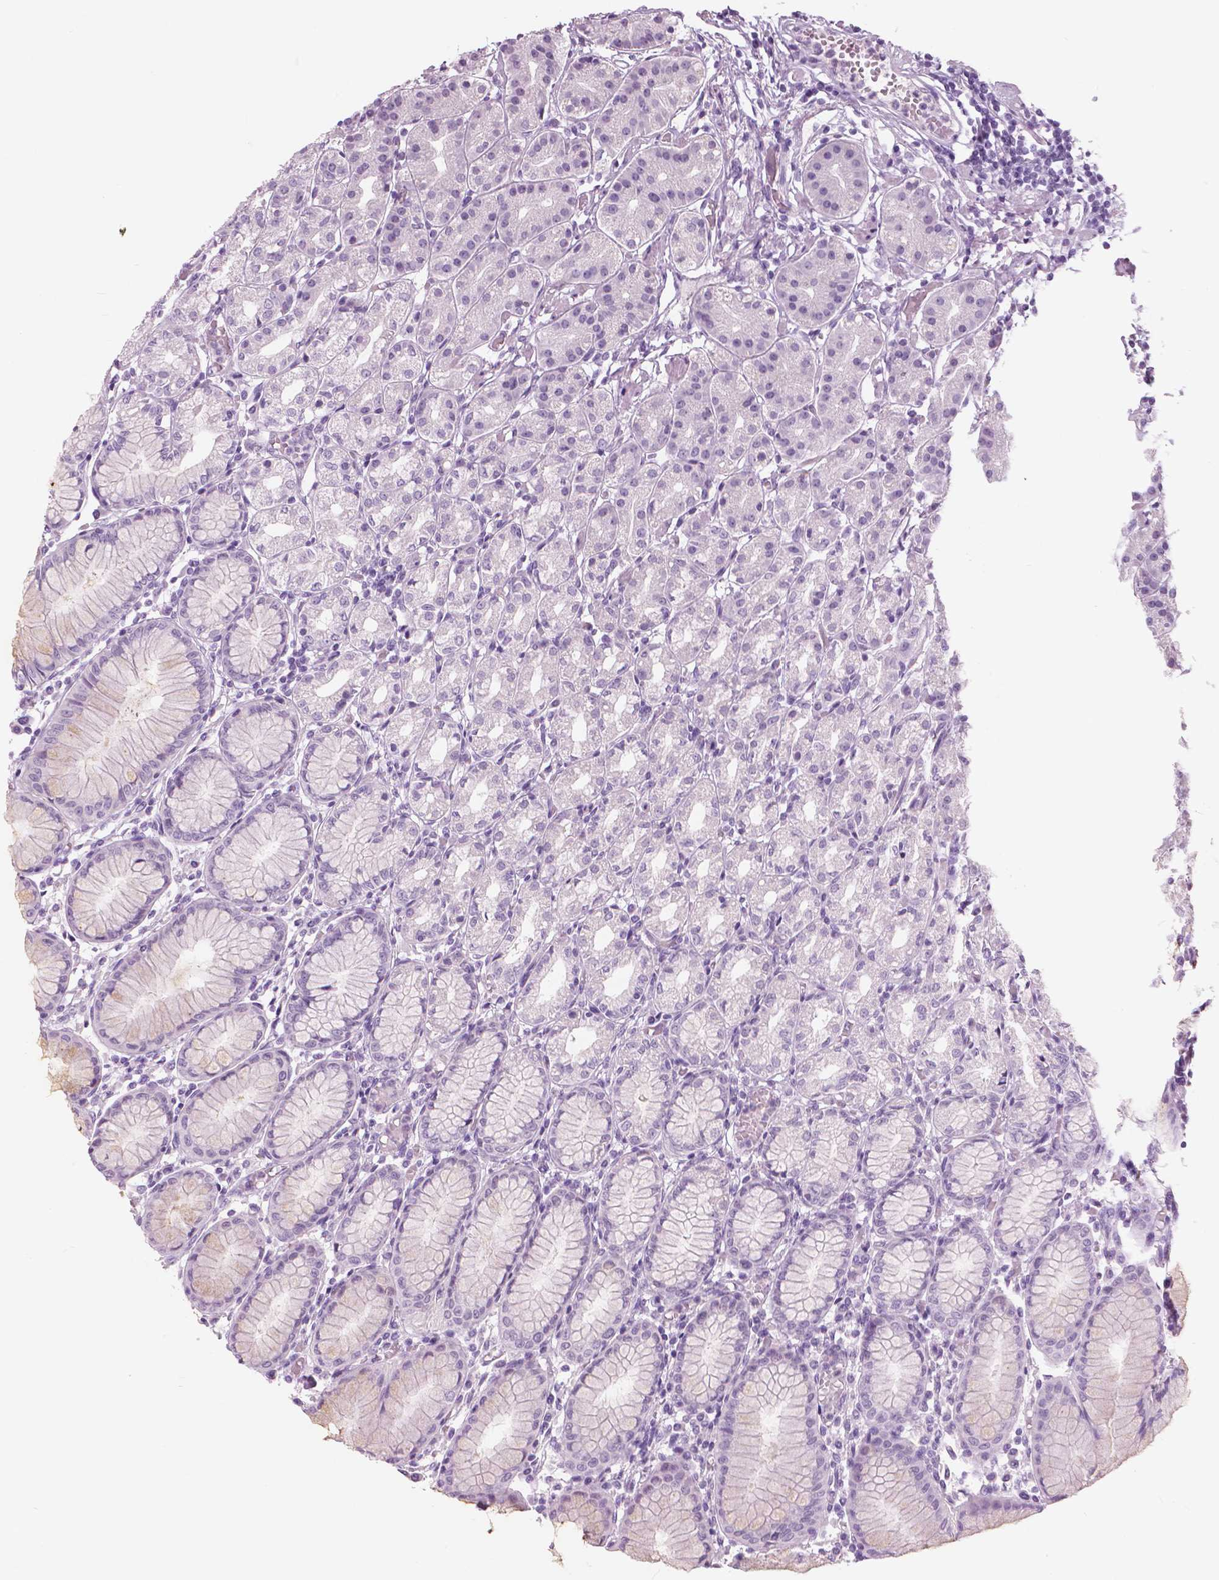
{"staining": {"intensity": "negative", "quantity": "none", "location": "none"}, "tissue": "stomach", "cell_type": "Glandular cells", "image_type": "normal", "snomed": [{"axis": "morphology", "description": "Normal tissue, NOS"}, {"axis": "topography", "description": "Stomach"}], "caption": "IHC photomicrograph of normal stomach: stomach stained with DAB (3,3'-diaminobenzidine) demonstrates no significant protein expression in glandular cells. The staining was performed using DAB to visualize the protein expression in brown, while the nuclei were stained in blue with hematoxylin (Magnification: 20x).", "gene": "SFTPD", "patient": {"sex": "female", "age": 57}}